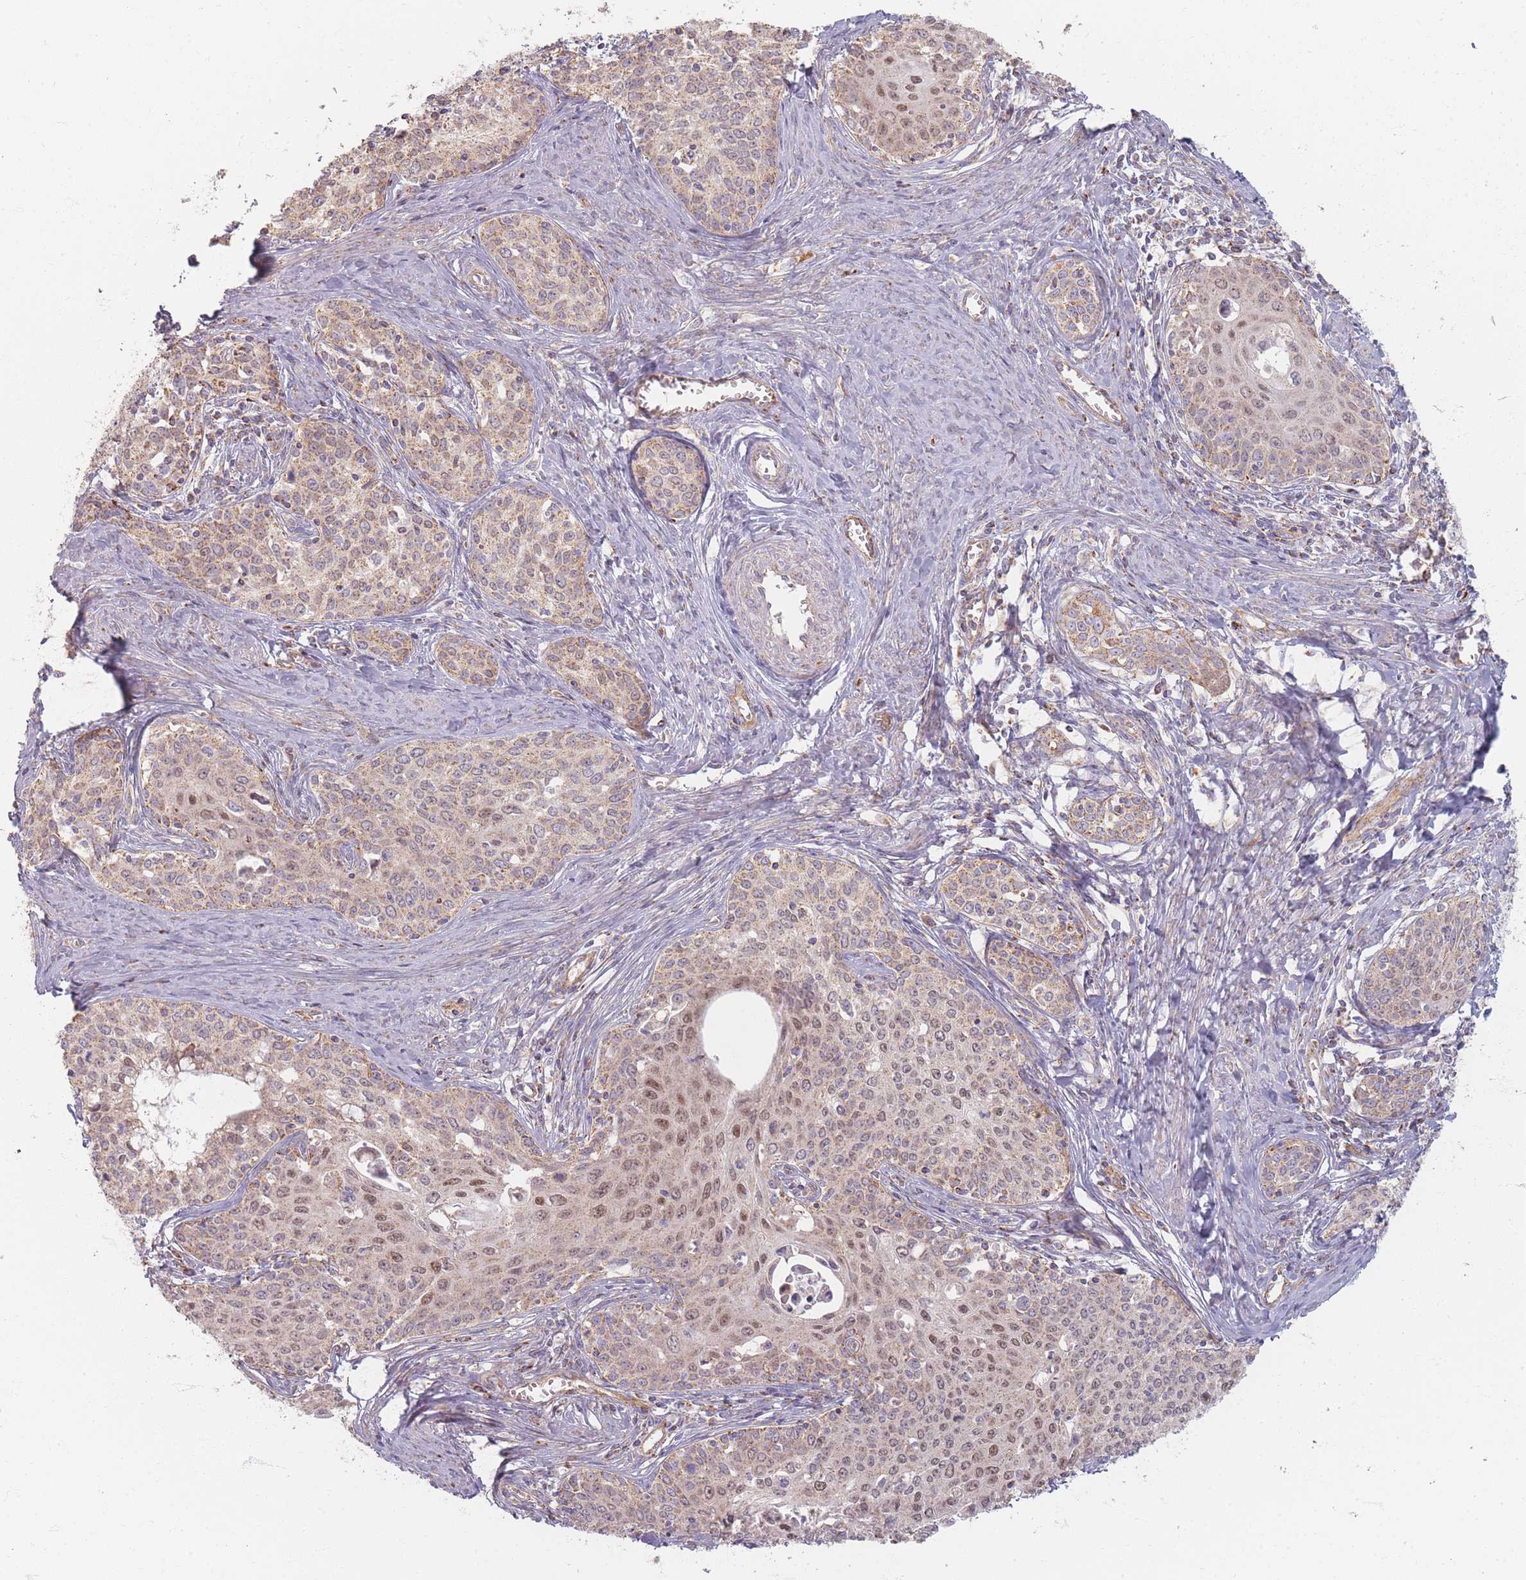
{"staining": {"intensity": "moderate", "quantity": "25%-75%", "location": "cytoplasmic/membranous,nuclear"}, "tissue": "cervical cancer", "cell_type": "Tumor cells", "image_type": "cancer", "snomed": [{"axis": "morphology", "description": "Squamous cell carcinoma, NOS"}, {"axis": "morphology", "description": "Adenocarcinoma, NOS"}, {"axis": "topography", "description": "Cervix"}], "caption": "Protein staining of squamous cell carcinoma (cervical) tissue reveals moderate cytoplasmic/membranous and nuclear positivity in about 25%-75% of tumor cells. Immunohistochemistry stains the protein of interest in brown and the nuclei are stained blue.", "gene": "ESRP2", "patient": {"sex": "female", "age": 52}}